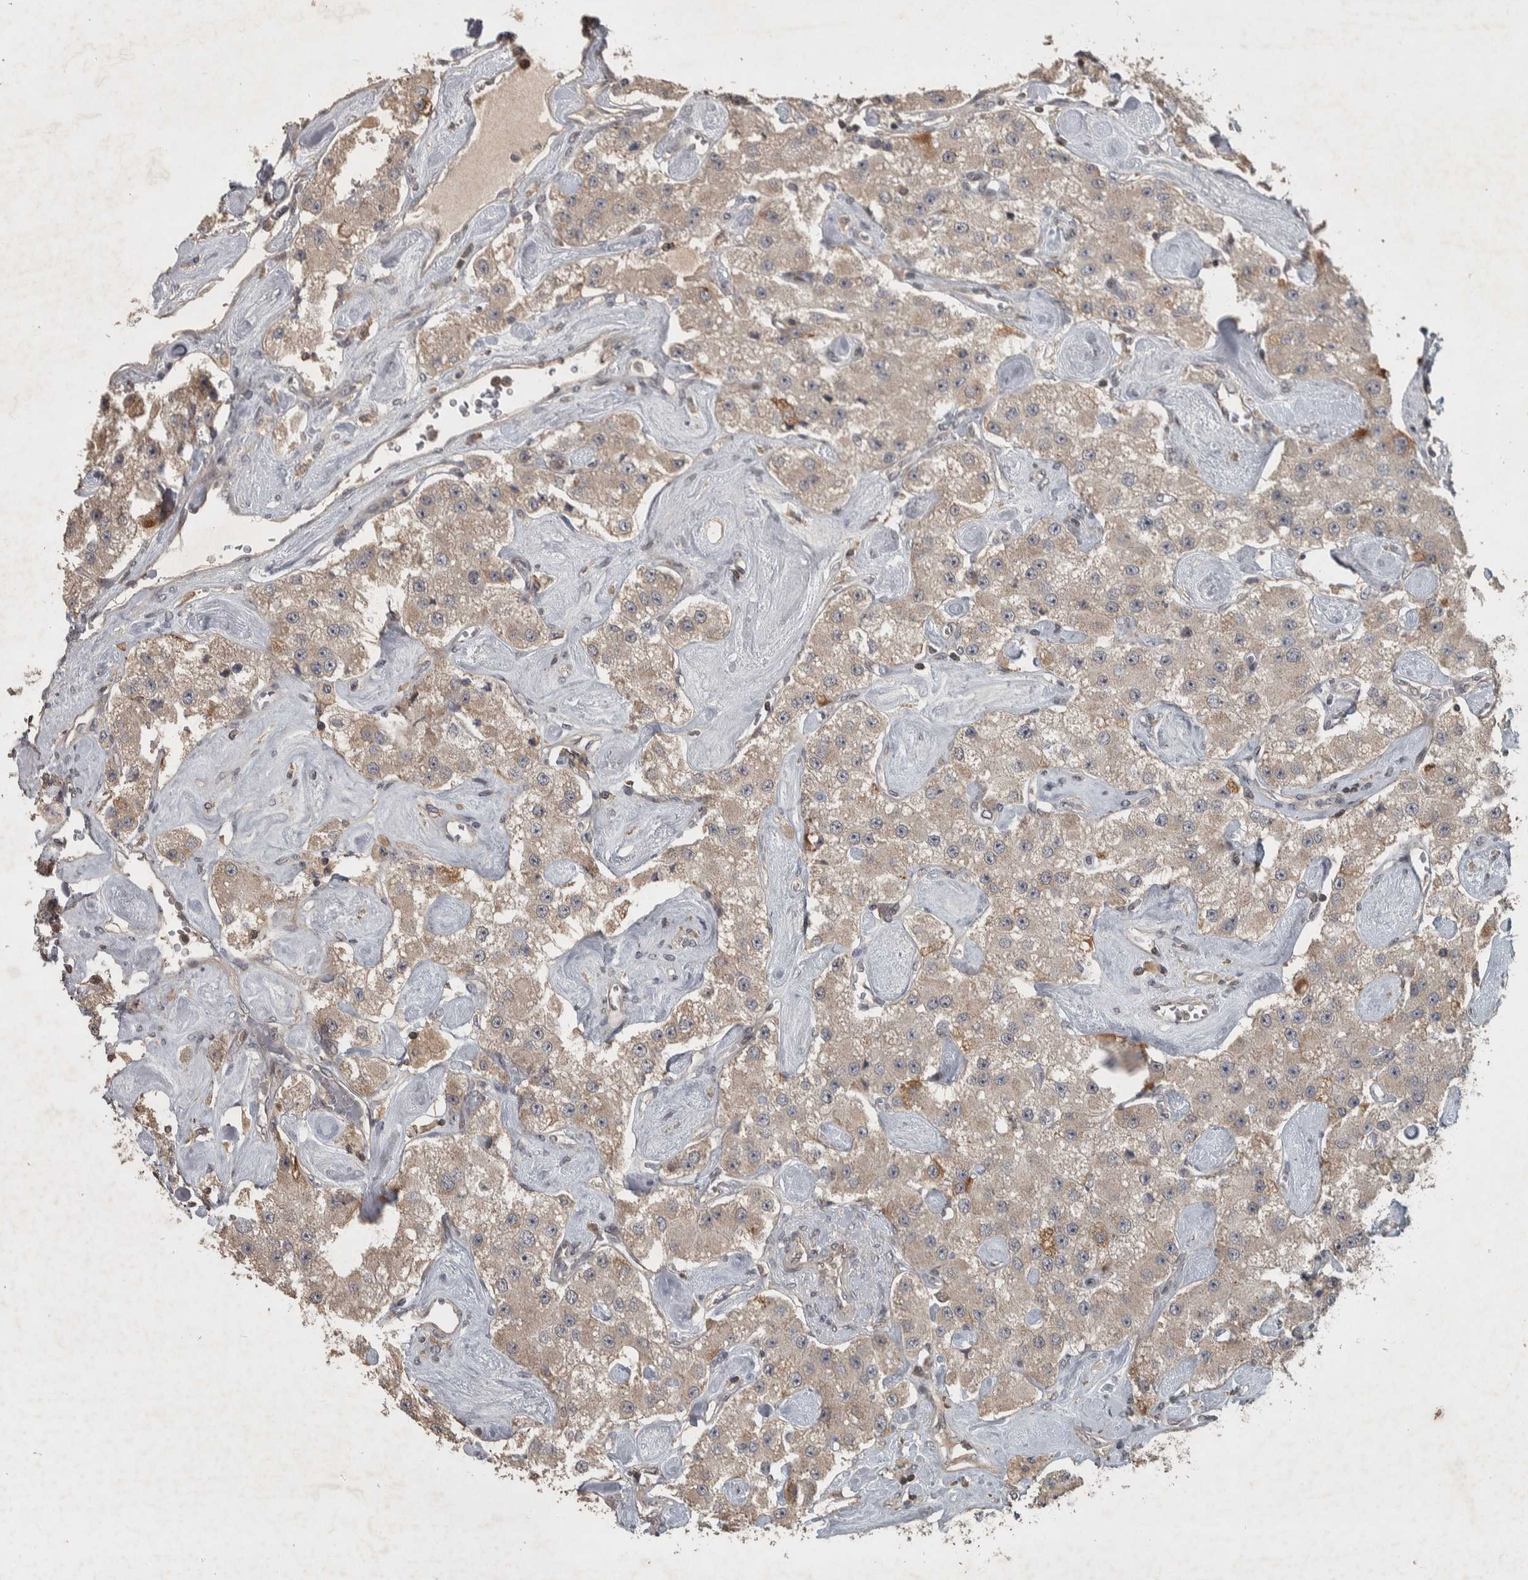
{"staining": {"intensity": "moderate", "quantity": "<25%", "location": "cytoplasmic/membranous"}, "tissue": "carcinoid", "cell_type": "Tumor cells", "image_type": "cancer", "snomed": [{"axis": "morphology", "description": "Carcinoid, malignant, NOS"}, {"axis": "topography", "description": "Pancreas"}], "caption": "Protein analysis of carcinoid tissue demonstrates moderate cytoplasmic/membranous expression in approximately <25% of tumor cells.", "gene": "ERAL1", "patient": {"sex": "male", "age": 41}}